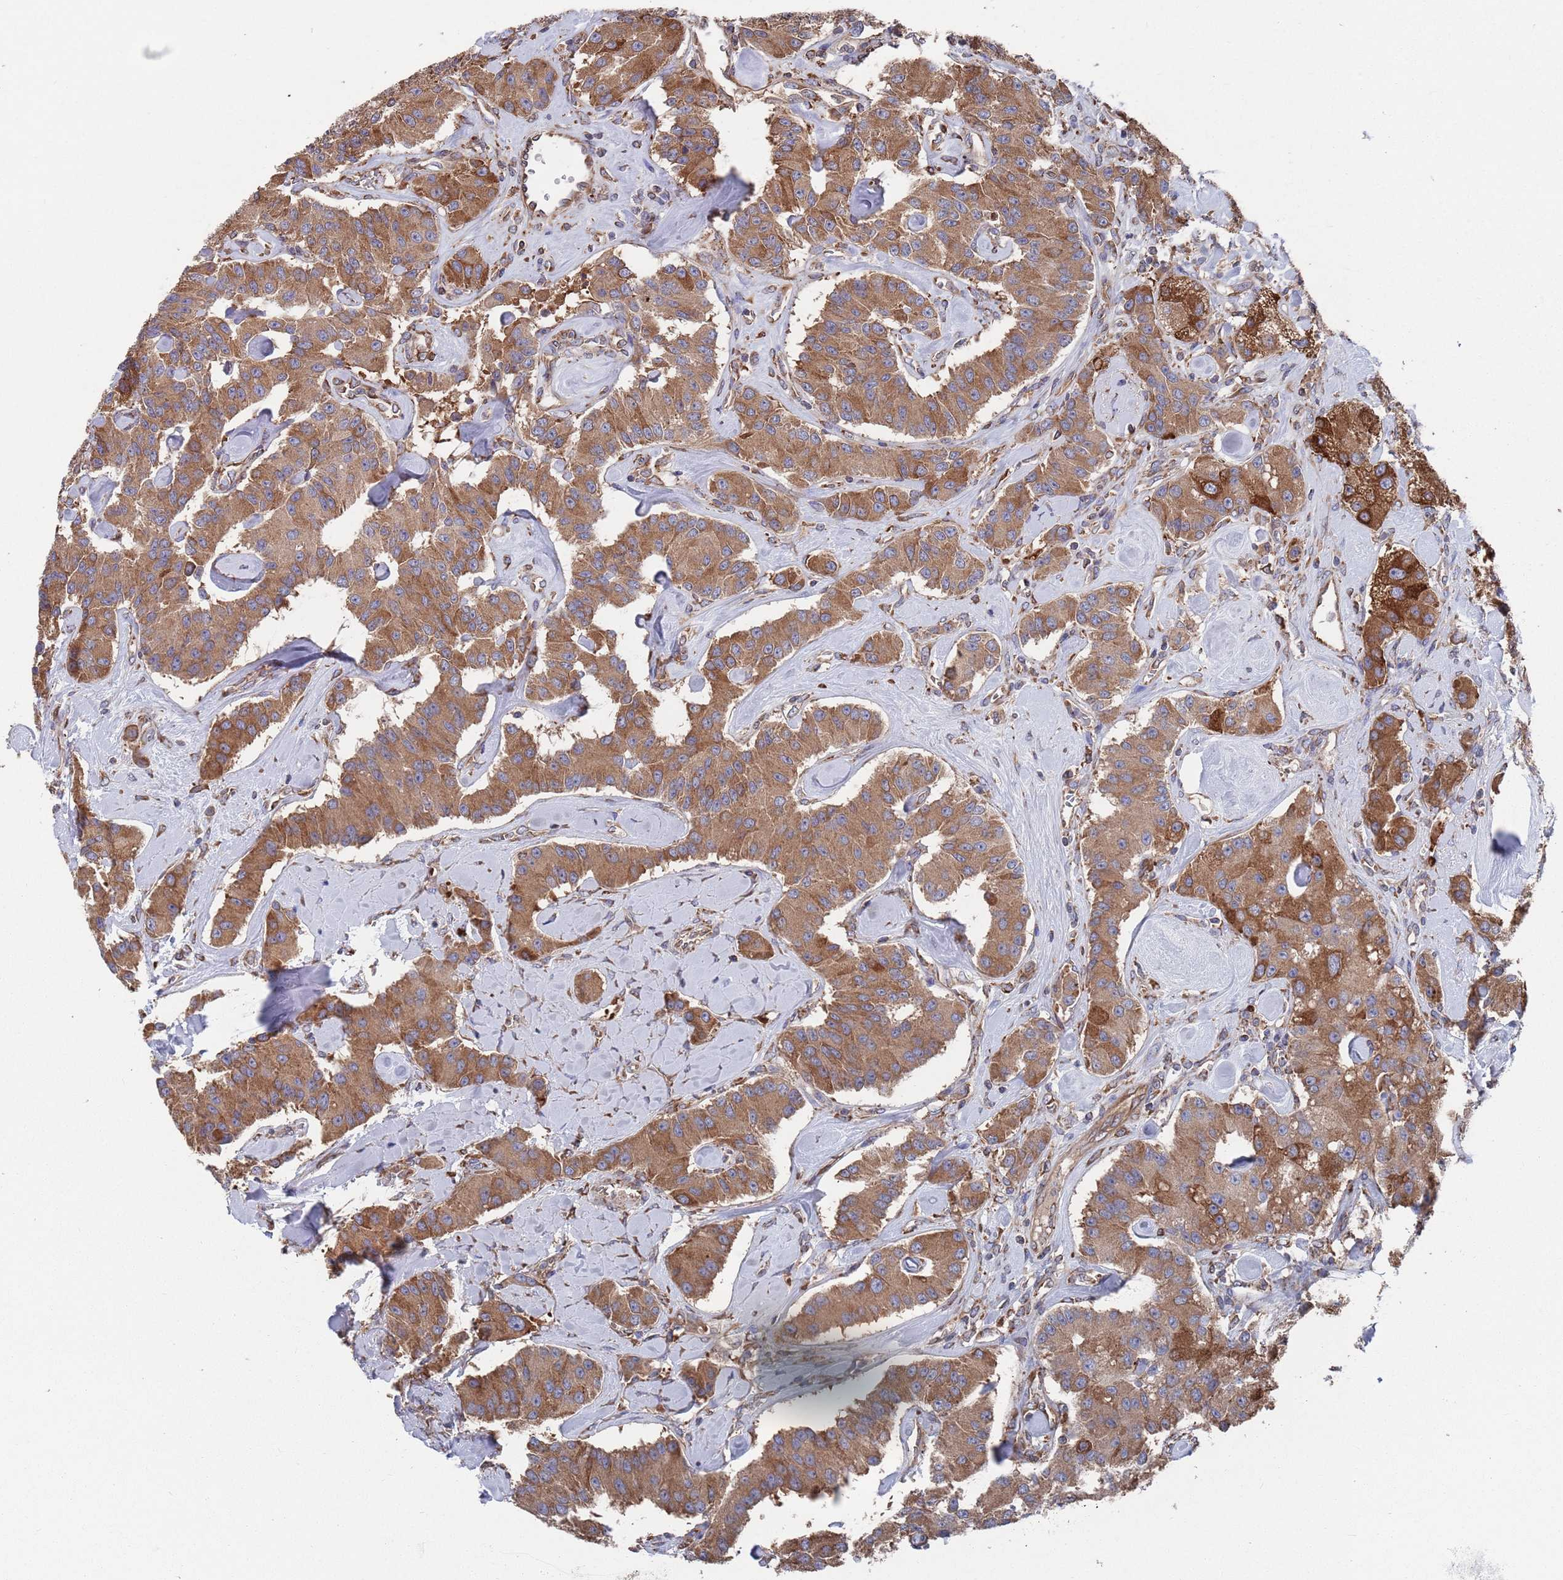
{"staining": {"intensity": "strong", "quantity": ">75%", "location": "cytoplasmic/membranous"}, "tissue": "carcinoid", "cell_type": "Tumor cells", "image_type": "cancer", "snomed": [{"axis": "morphology", "description": "Carcinoid, malignant, NOS"}, {"axis": "topography", "description": "Pancreas"}], "caption": "High-magnification brightfield microscopy of carcinoid stained with DAB (brown) and counterstained with hematoxylin (blue). tumor cells exhibit strong cytoplasmic/membranous staining is seen in about>75% of cells.", "gene": "GID8", "patient": {"sex": "male", "age": 41}}